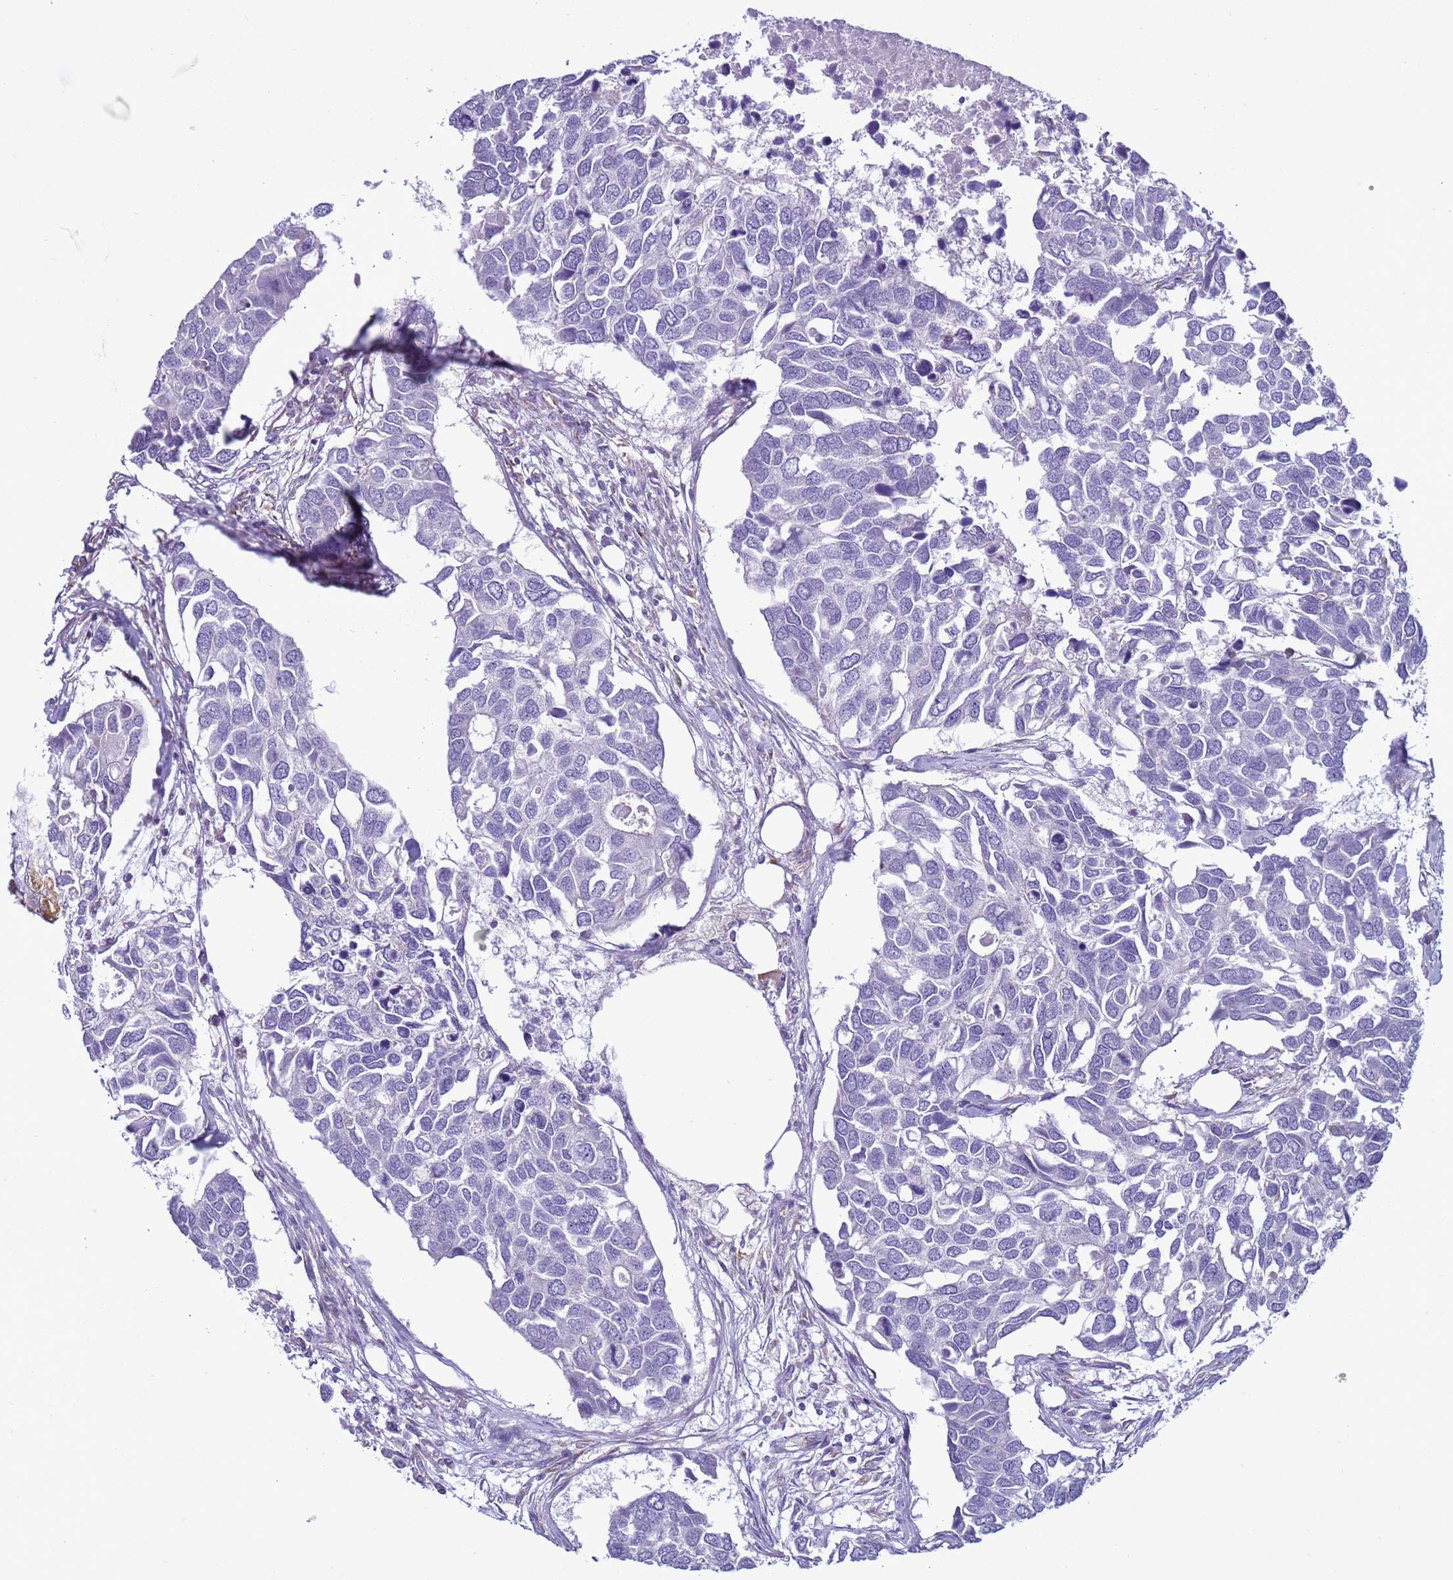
{"staining": {"intensity": "negative", "quantity": "none", "location": "none"}, "tissue": "breast cancer", "cell_type": "Tumor cells", "image_type": "cancer", "snomed": [{"axis": "morphology", "description": "Duct carcinoma"}, {"axis": "topography", "description": "Breast"}], "caption": "There is no significant positivity in tumor cells of breast infiltrating ductal carcinoma.", "gene": "NCALD", "patient": {"sex": "female", "age": 83}}